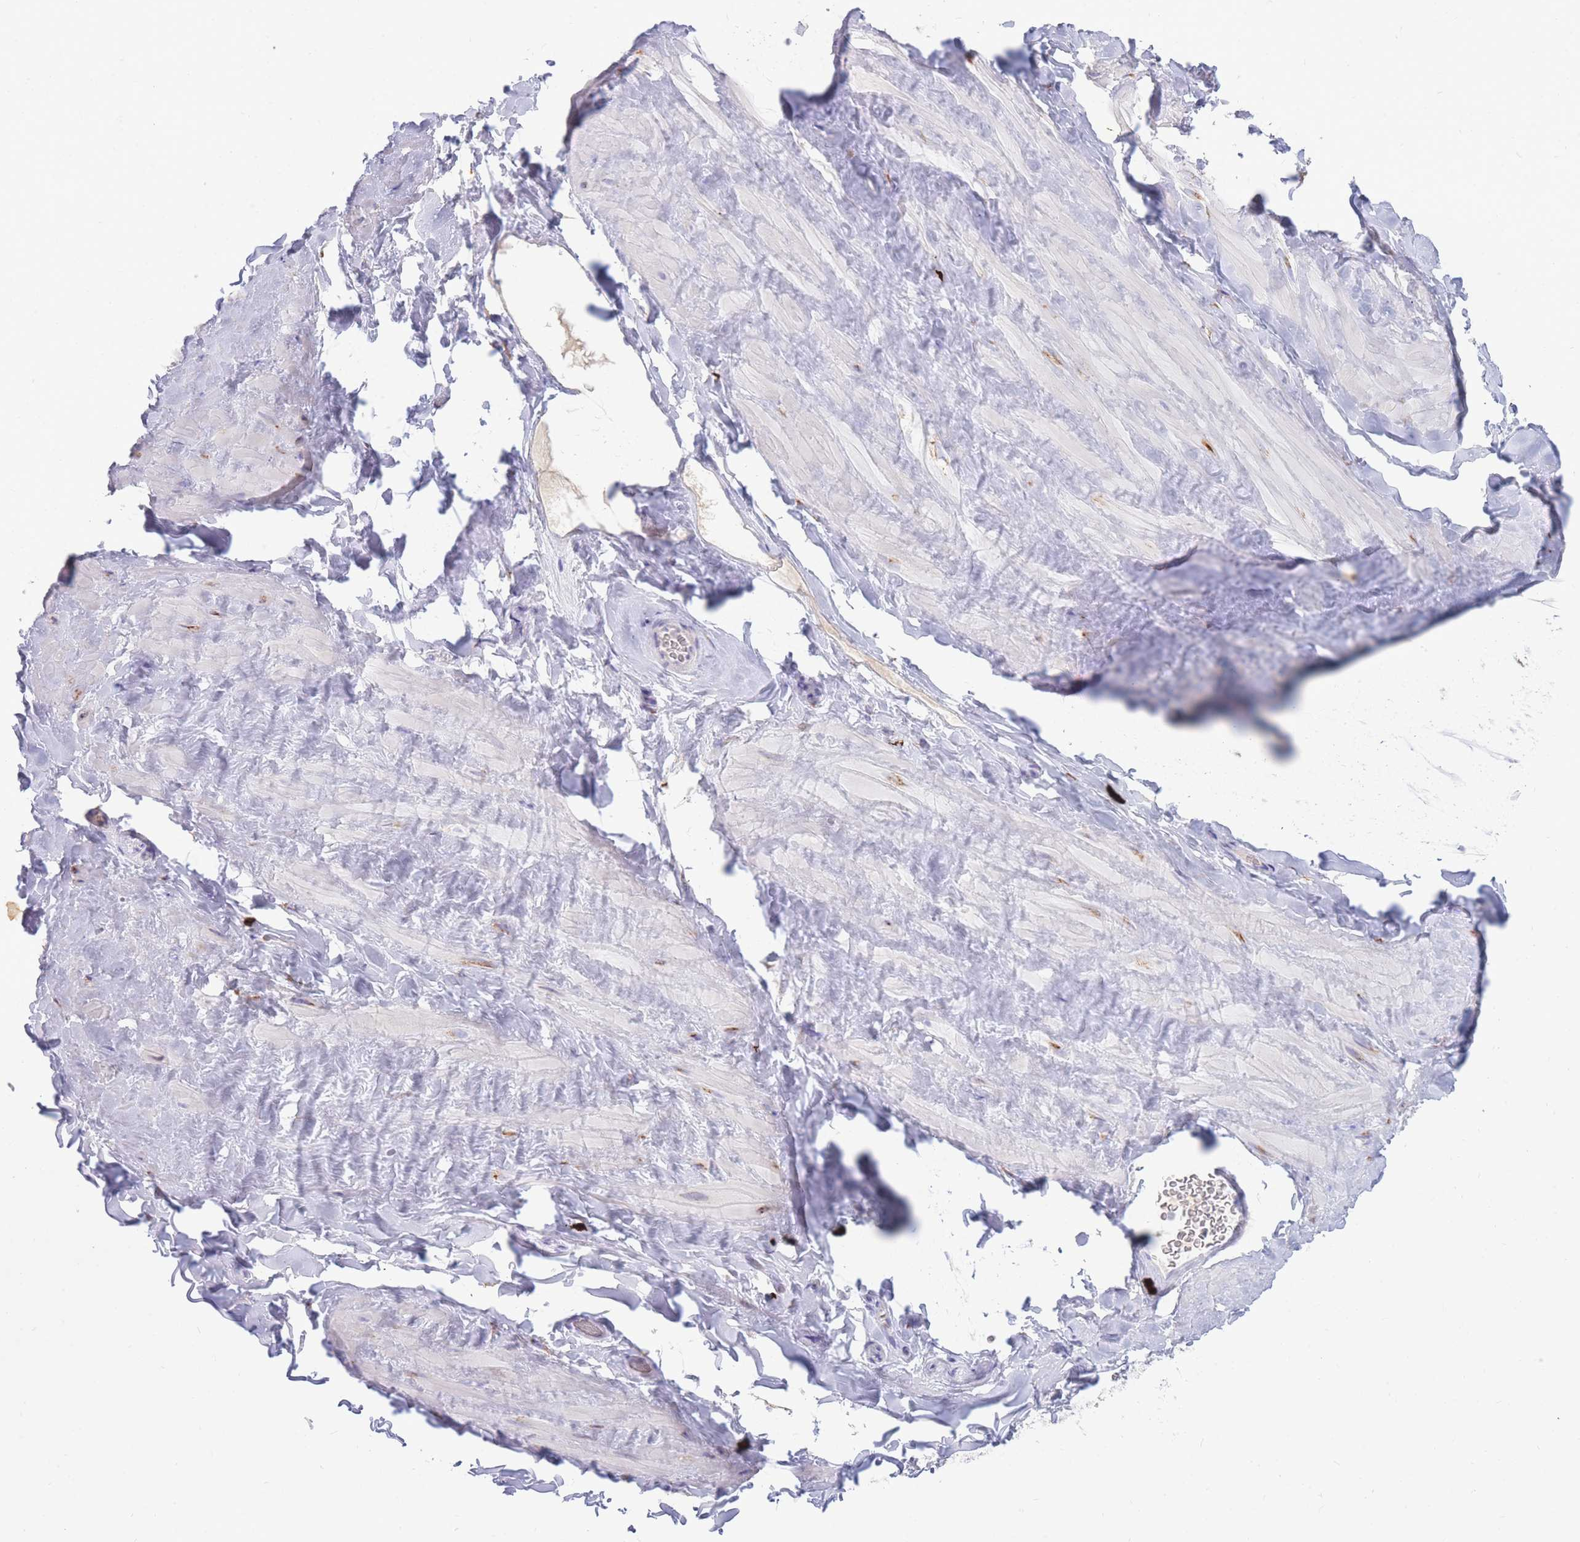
{"staining": {"intensity": "negative", "quantity": "none", "location": "none"}, "tissue": "adipose tissue", "cell_type": "Adipocytes", "image_type": "normal", "snomed": [{"axis": "morphology", "description": "Normal tissue, NOS"}, {"axis": "topography", "description": "Soft tissue"}, {"axis": "topography", "description": "Vascular tissue"}], "caption": "This micrograph is of unremarkable adipose tissue stained with immunohistochemistry to label a protein in brown with the nuclei are counter-stained blue. There is no expression in adipocytes. (DAB (3,3'-diaminobenzidine) IHC visualized using brightfield microscopy, high magnification).", "gene": "TPSAB1", "patient": {"sex": "male", "age": 41}}